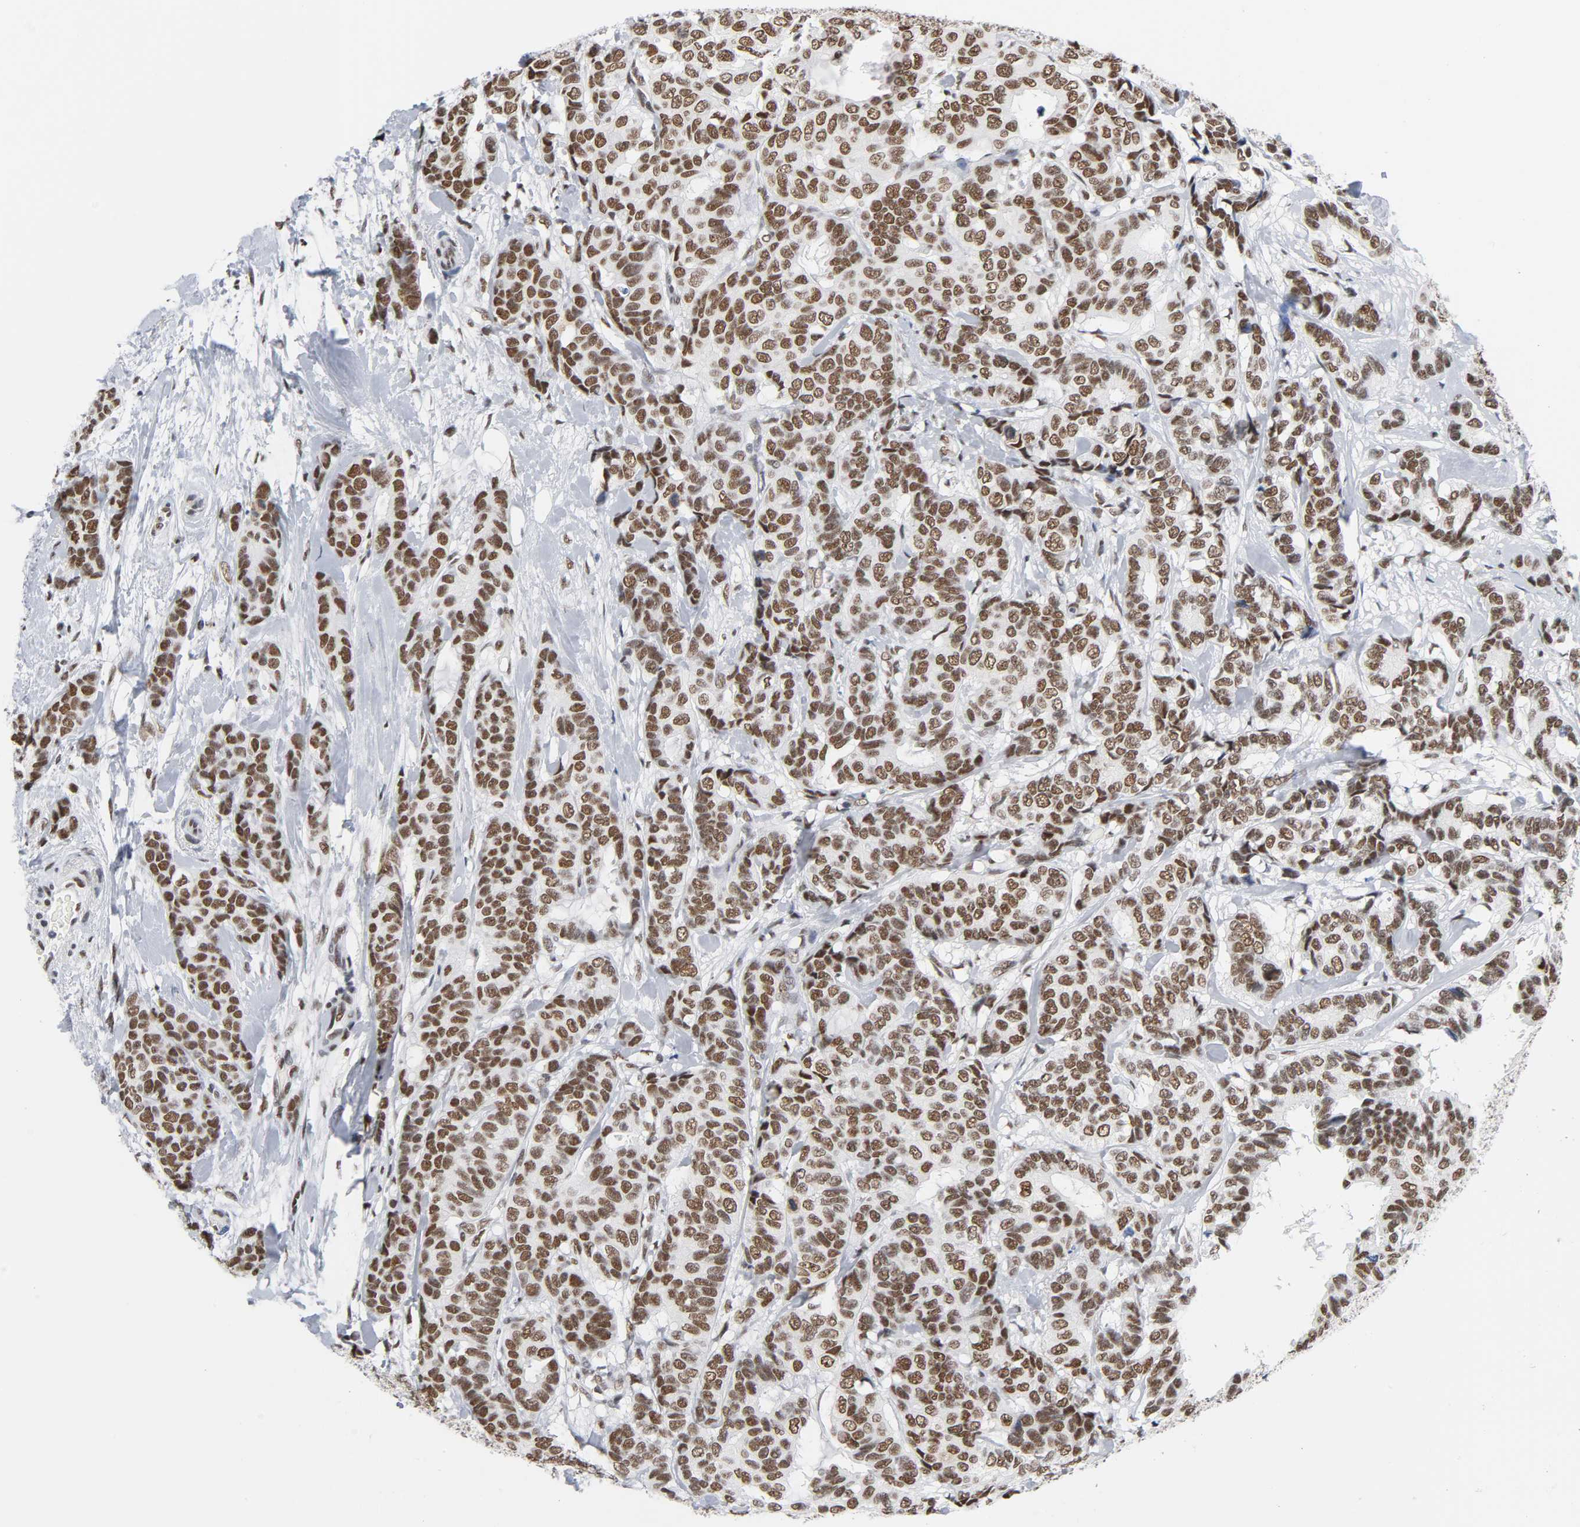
{"staining": {"intensity": "moderate", "quantity": ">75%", "location": "nuclear"}, "tissue": "breast cancer", "cell_type": "Tumor cells", "image_type": "cancer", "snomed": [{"axis": "morphology", "description": "Duct carcinoma"}, {"axis": "topography", "description": "Breast"}], "caption": "Protein expression analysis of breast intraductal carcinoma displays moderate nuclear staining in approximately >75% of tumor cells.", "gene": "CSTF2", "patient": {"sex": "female", "age": 87}}